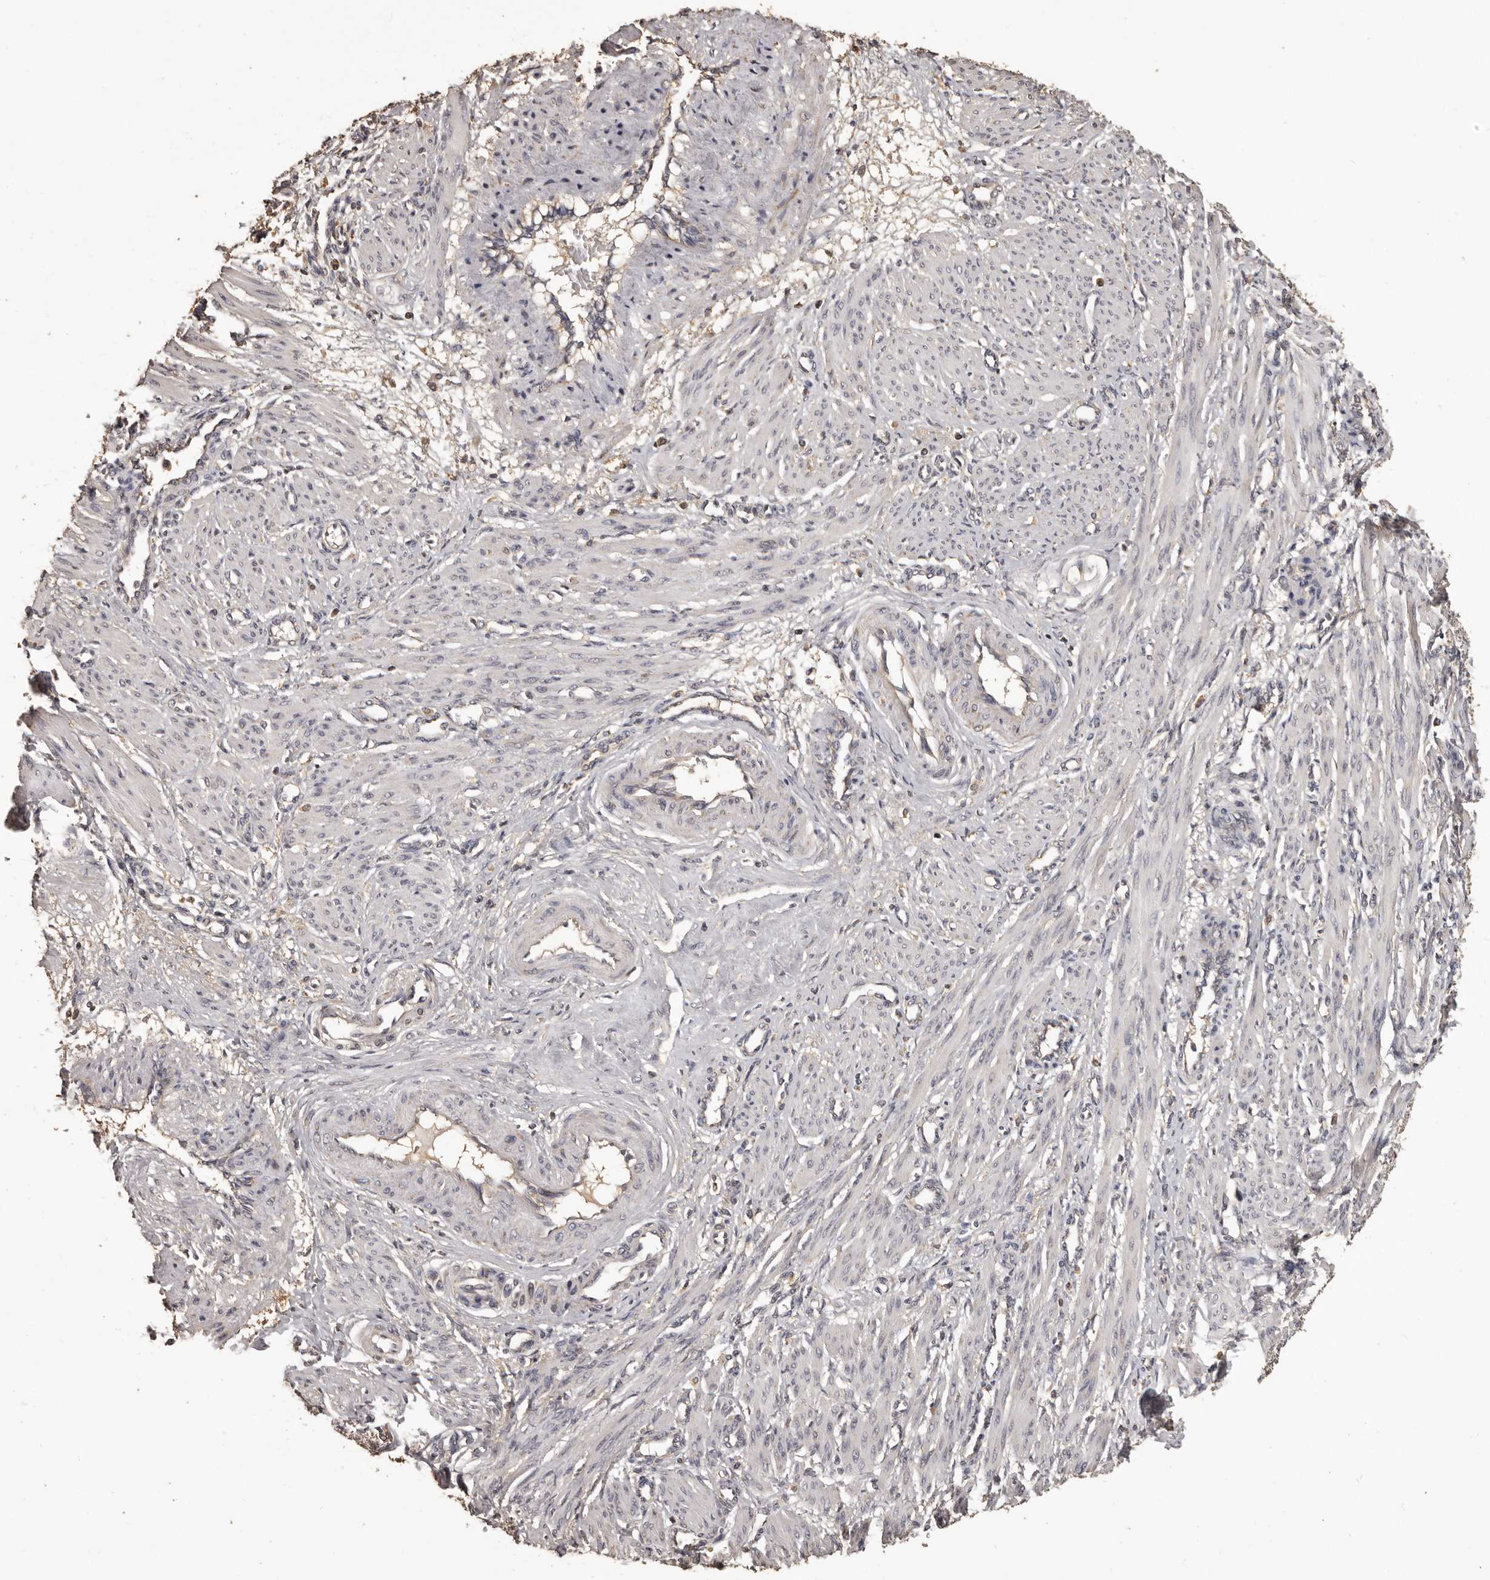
{"staining": {"intensity": "negative", "quantity": "none", "location": "none"}, "tissue": "smooth muscle", "cell_type": "Smooth muscle cells", "image_type": "normal", "snomed": [{"axis": "morphology", "description": "Normal tissue, NOS"}, {"axis": "topography", "description": "Endometrium"}], "caption": "The micrograph exhibits no significant positivity in smooth muscle cells of smooth muscle. (DAB (3,3'-diaminobenzidine) immunohistochemistry (IHC) with hematoxylin counter stain).", "gene": "MGAT5", "patient": {"sex": "female", "age": 33}}